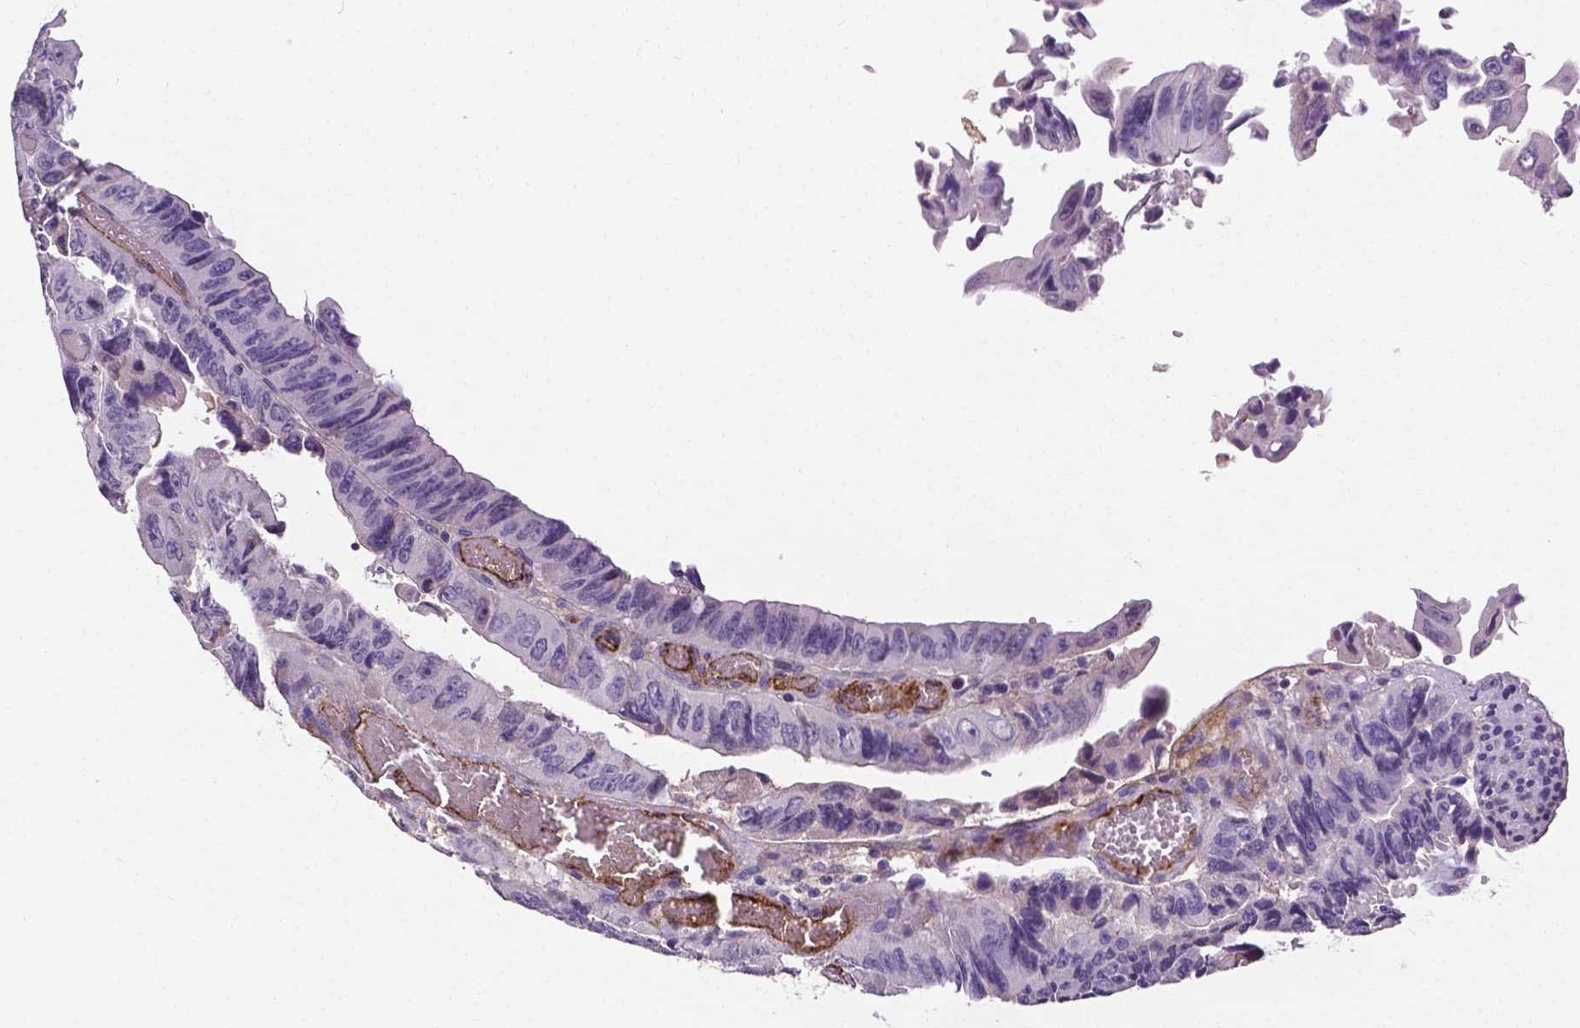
{"staining": {"intensity": "negative", "quantity": "none", "location": "none"}, "tissue": "colorectal cancer", "cell_type": "Tumor cells", "image_type": "cancer", "snomed": [{"axis": "morphology", "description": "Adenocarcinoma, NOS"}, {"axis": "topography", "description": "Colon"}], "caption": "This is a photomicrograph of IHC staining of colorectal cancer (adenocarcinoma), which shows no positivity in tumor cells.", "gene": "APOE", "patient": {"sex": "female", "age": 84}}